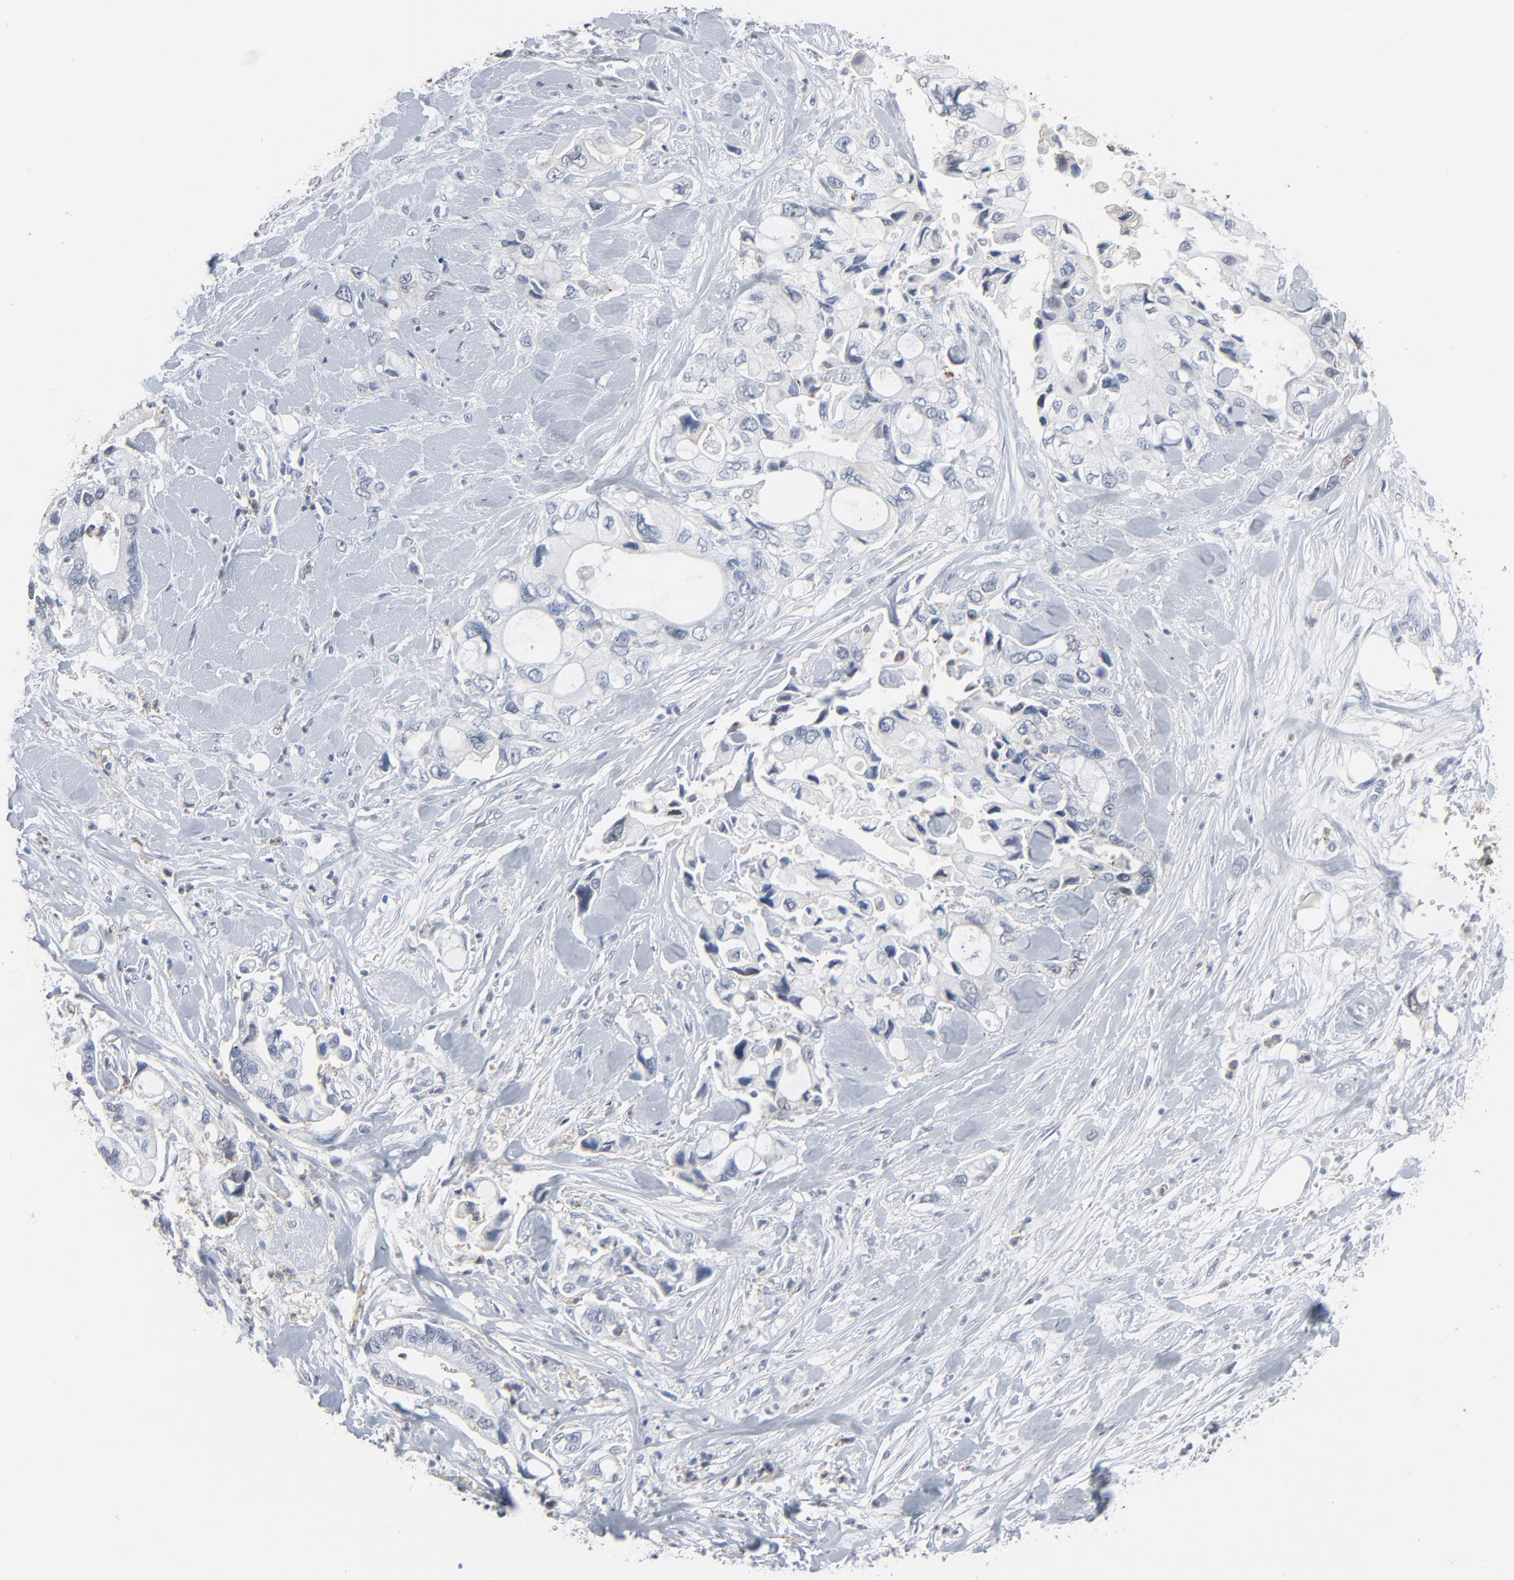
{"staining": {"intensity": "negative", "quantity": "none", "location": "none"}, "tissue": "pancreatic cancer", "cell_type": "Tumor cells", "image_type": "cancer", "snomed": [{"axis": "morphology", "description": "Adenocarcinoma, NOS"}, {"axis": "topography", "description": "Pancreas"}], "caption": "Protein analysis of adenocarcinoma (pancreatic) displays no significant positivity in tumor cells.", "gene": "PHGDH", "patient": {"sex": "male", "age": 70}}